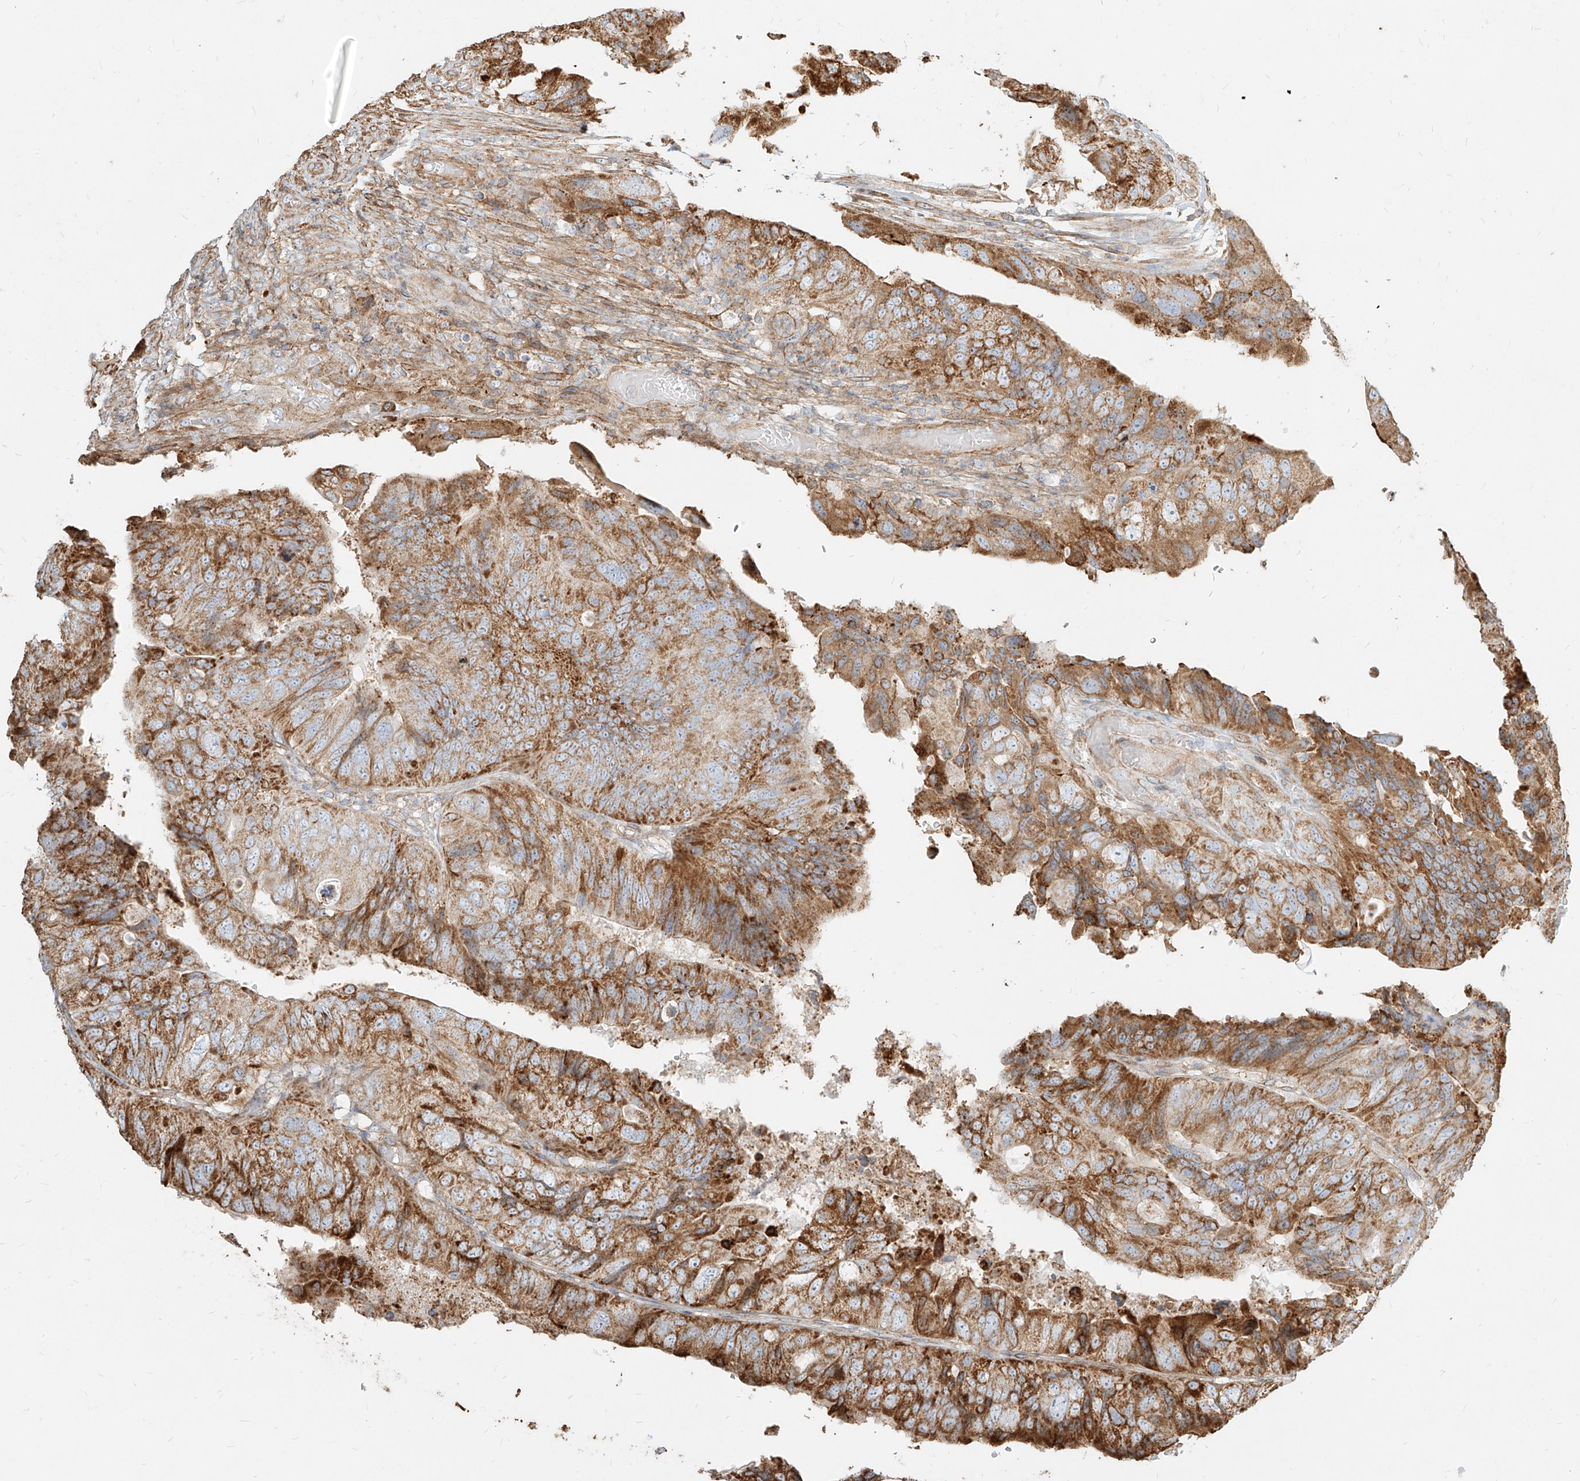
{"staining": {"intensity": "moderate", "quantity": "25%-75%", "location": "cytoplasmic/membranous"}, "tissue": "colorectal cancer", "cell_type": "Tumor cells", "image_type": "cancer", "snomed": [{"axis": "morphology", "description": "Adenocarcinoma, NOS"}, {"axis": "topography", "description": "Rectum"}], "caption": "Colorectal cancer (adenocarcinoma) was stained to show a protein in brown. There is medium levels of moderate cytoplasmic/membranous positivity in approximately 25%-75% of tumor cells. (brown staining indicates protein expression, while blue staining denotes nuclei).", "gene": "MTX2", "patient": {"sex": "male", "age": 63}}